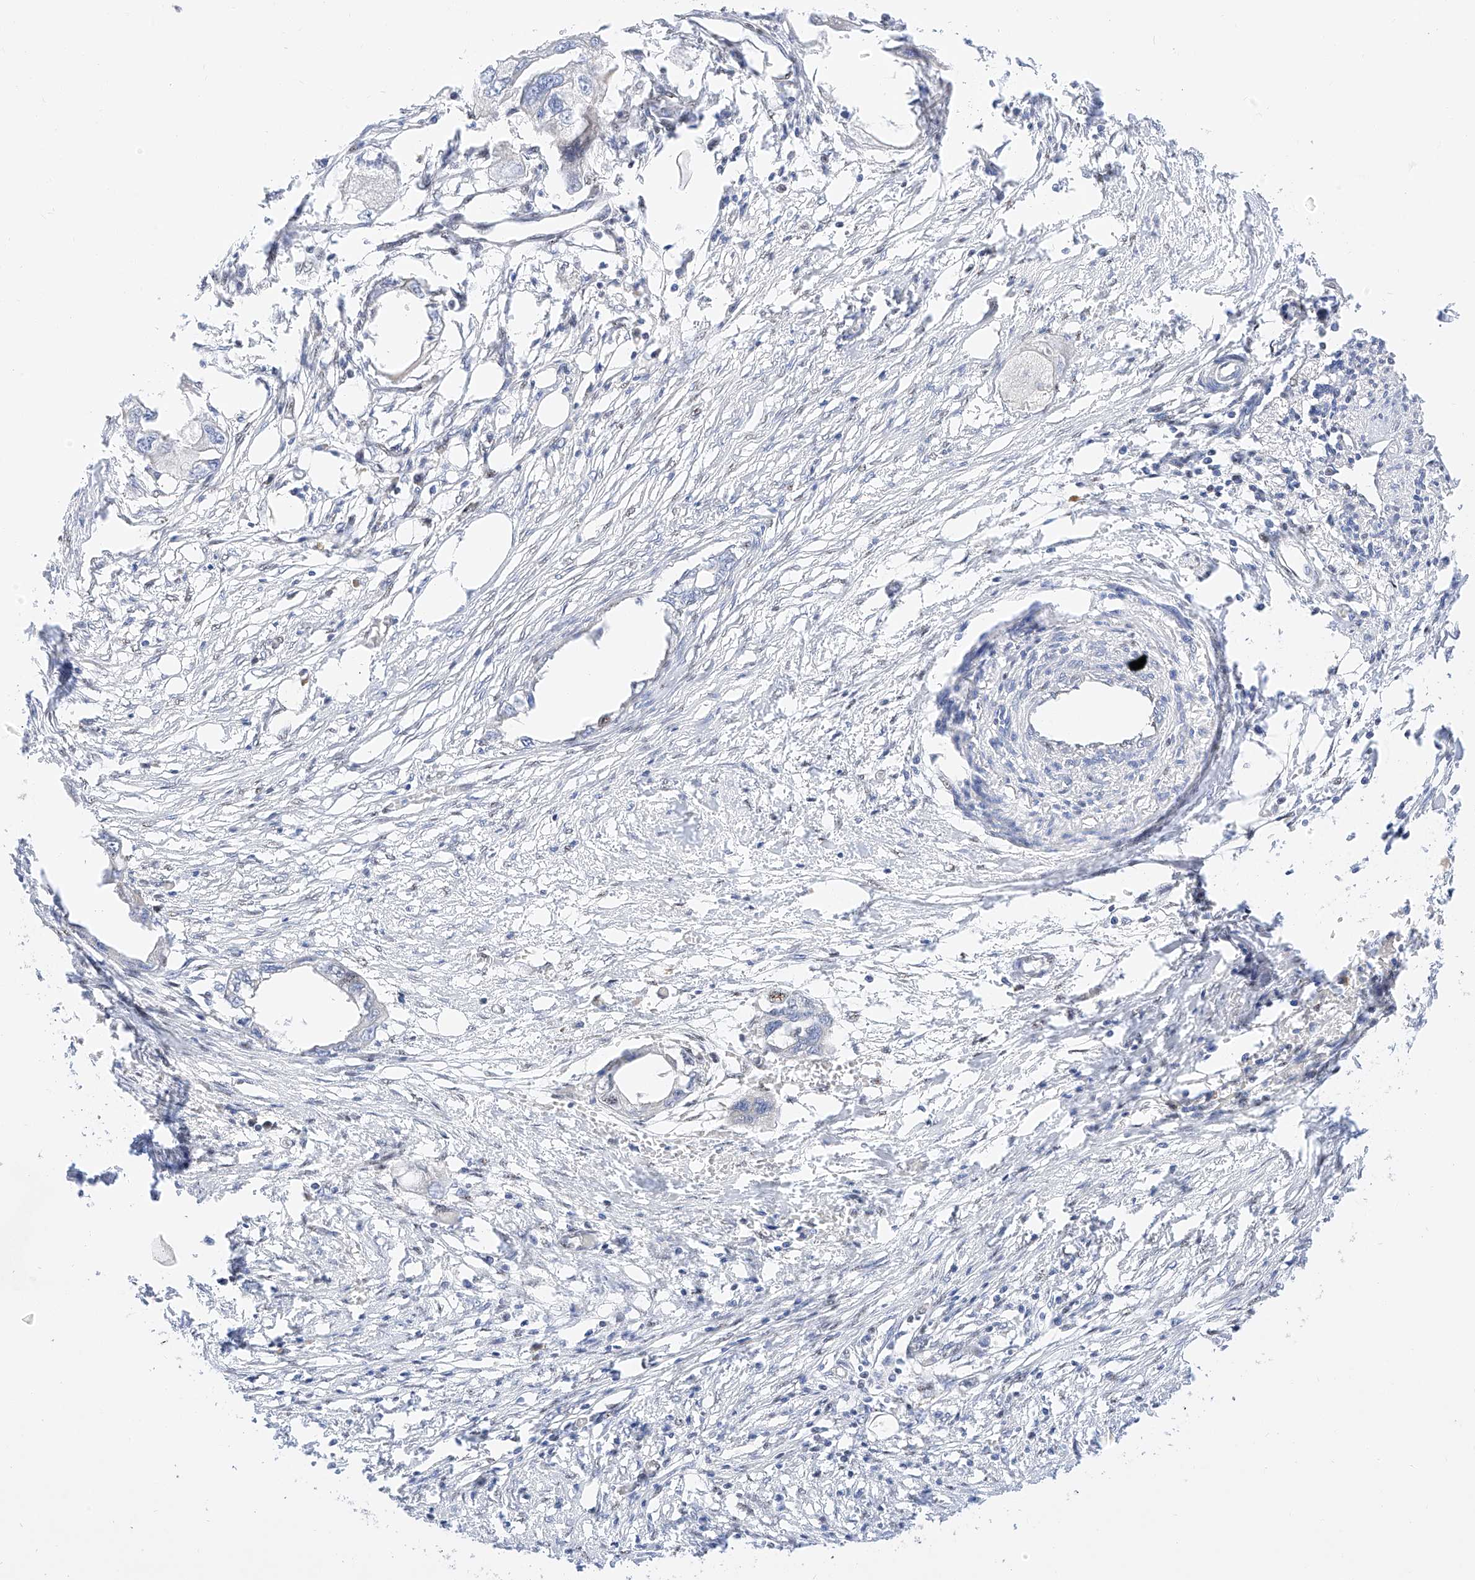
{"staining": {"intensity": "negative", "quantity": "none", "location": "none"}, "tissue": "endometrial cancer", "cell_type": "Tumor cells", "image_type": "cancer", "snomed": [{"axis": "morphology", "description": "Adenocarcinoma, NOS"}, {"axis": "morphology", "description": "Adenocarcinoma, metastatic, NOS"}, {"axis": "topography", "description": "Adipose tissue"}, {"axis": "topography", "description": "Endometrium"}], "caption": "Immunohistochemistry of human endometrial adenocarcinoma demonstrates no expression in tumor cells.", "gene": "ATXN7L2", "patient": {"sex": "female", "age": 67}}